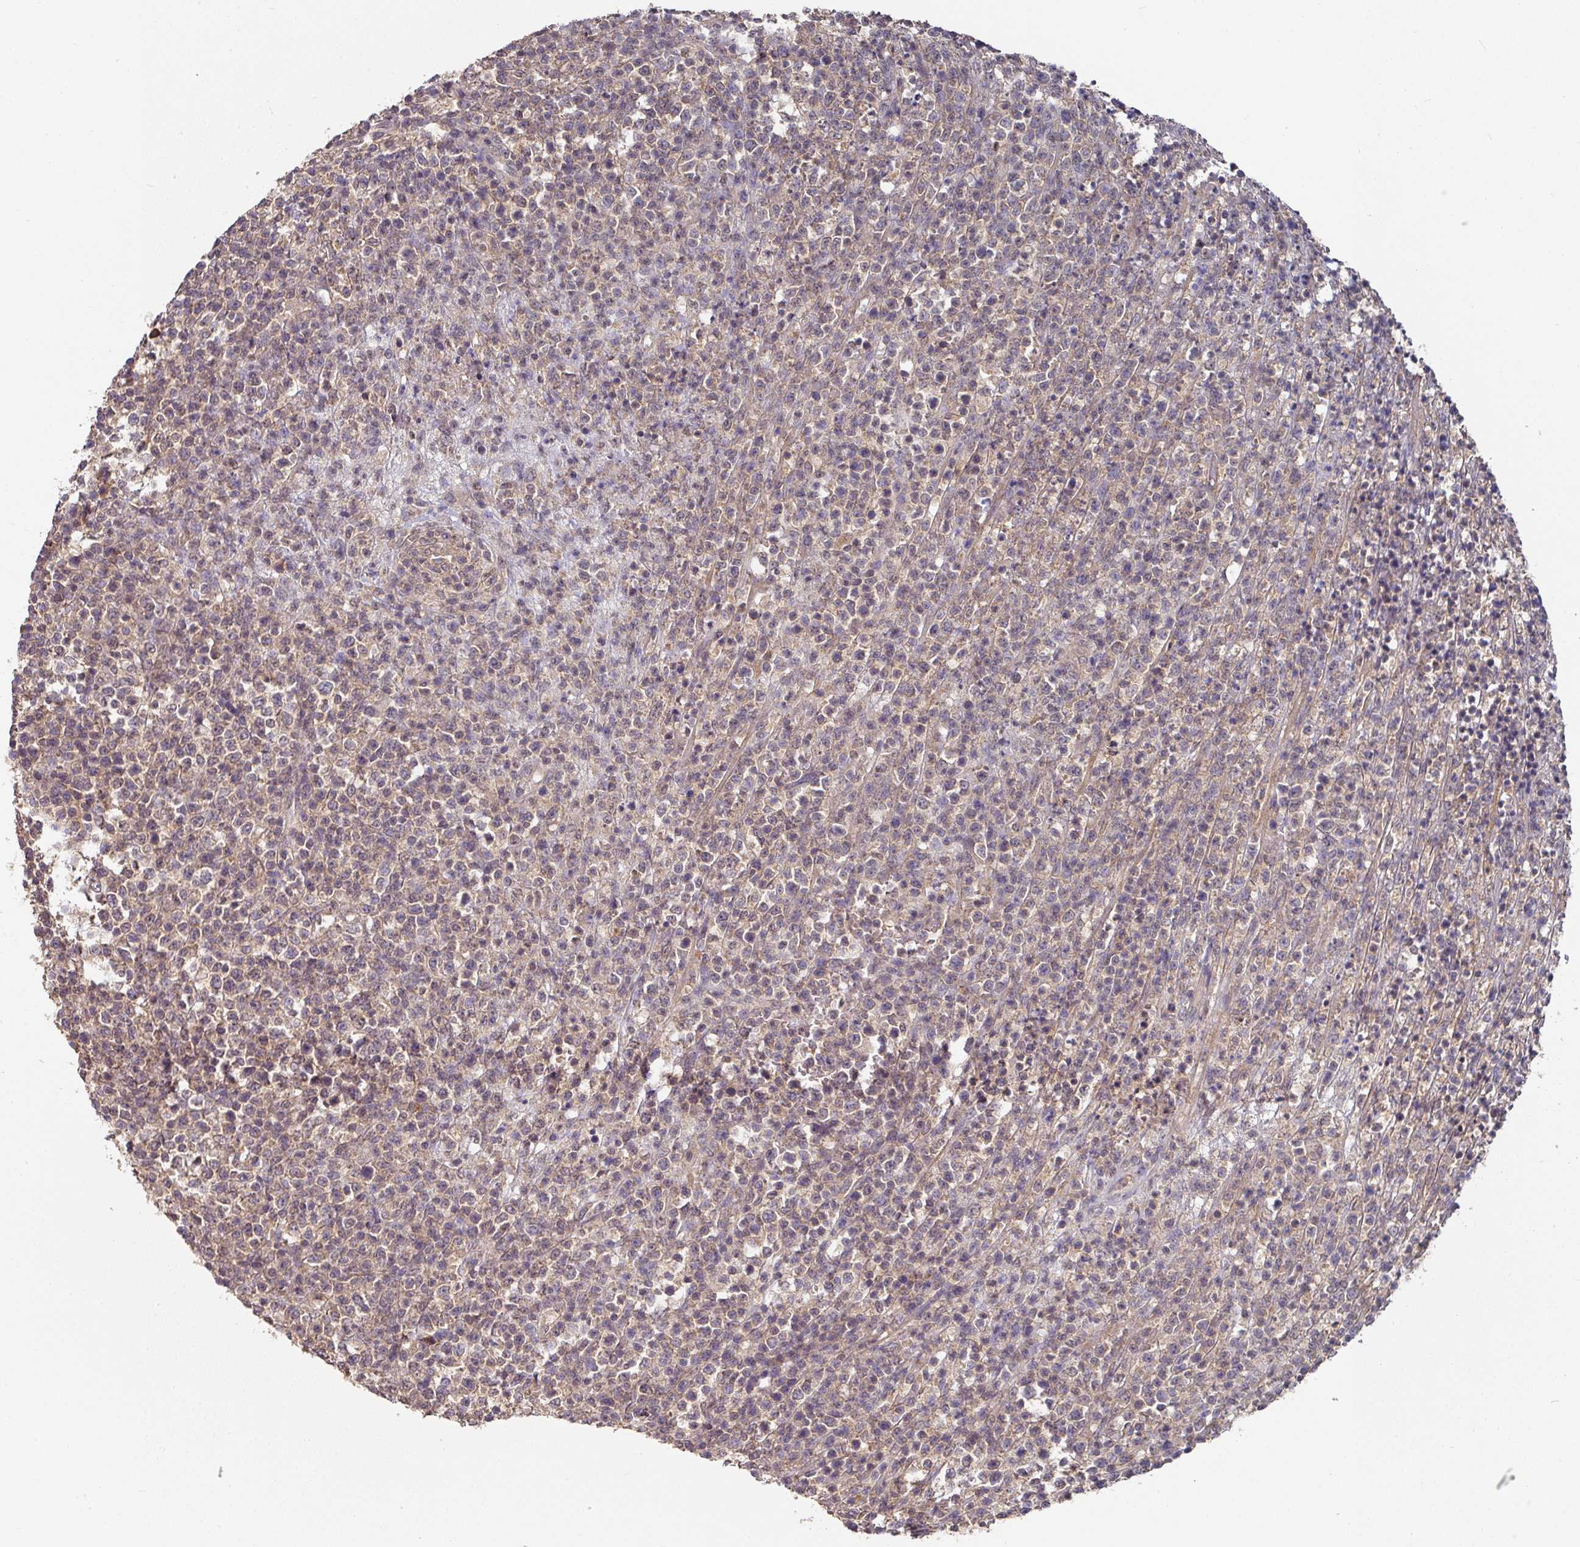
{"staining": {"intensity": "weak", "quantity": "<25%", "location": "cytoplasmic/membranous"}, "tissue": "lymphoma", "cell_type": "Tumor cells", "image_type": "cancer", "snomed": [{"axis": "morphology", "description": "Malignant lymphoma, non-Hodgkin's type, High grade"}, {"axis": "topography", "description": "Colon"}], "caption": "An immunohistochemistry (IHC) image of high-grade malignant lymphoma, non-Hodgkin's type is shown. There is no staining in tumor cells of high-grade malignant lymphoma, non-Hodgkin's type.", "gene": "EXTL3", "patient": {"sex": "female", "age": 53}}